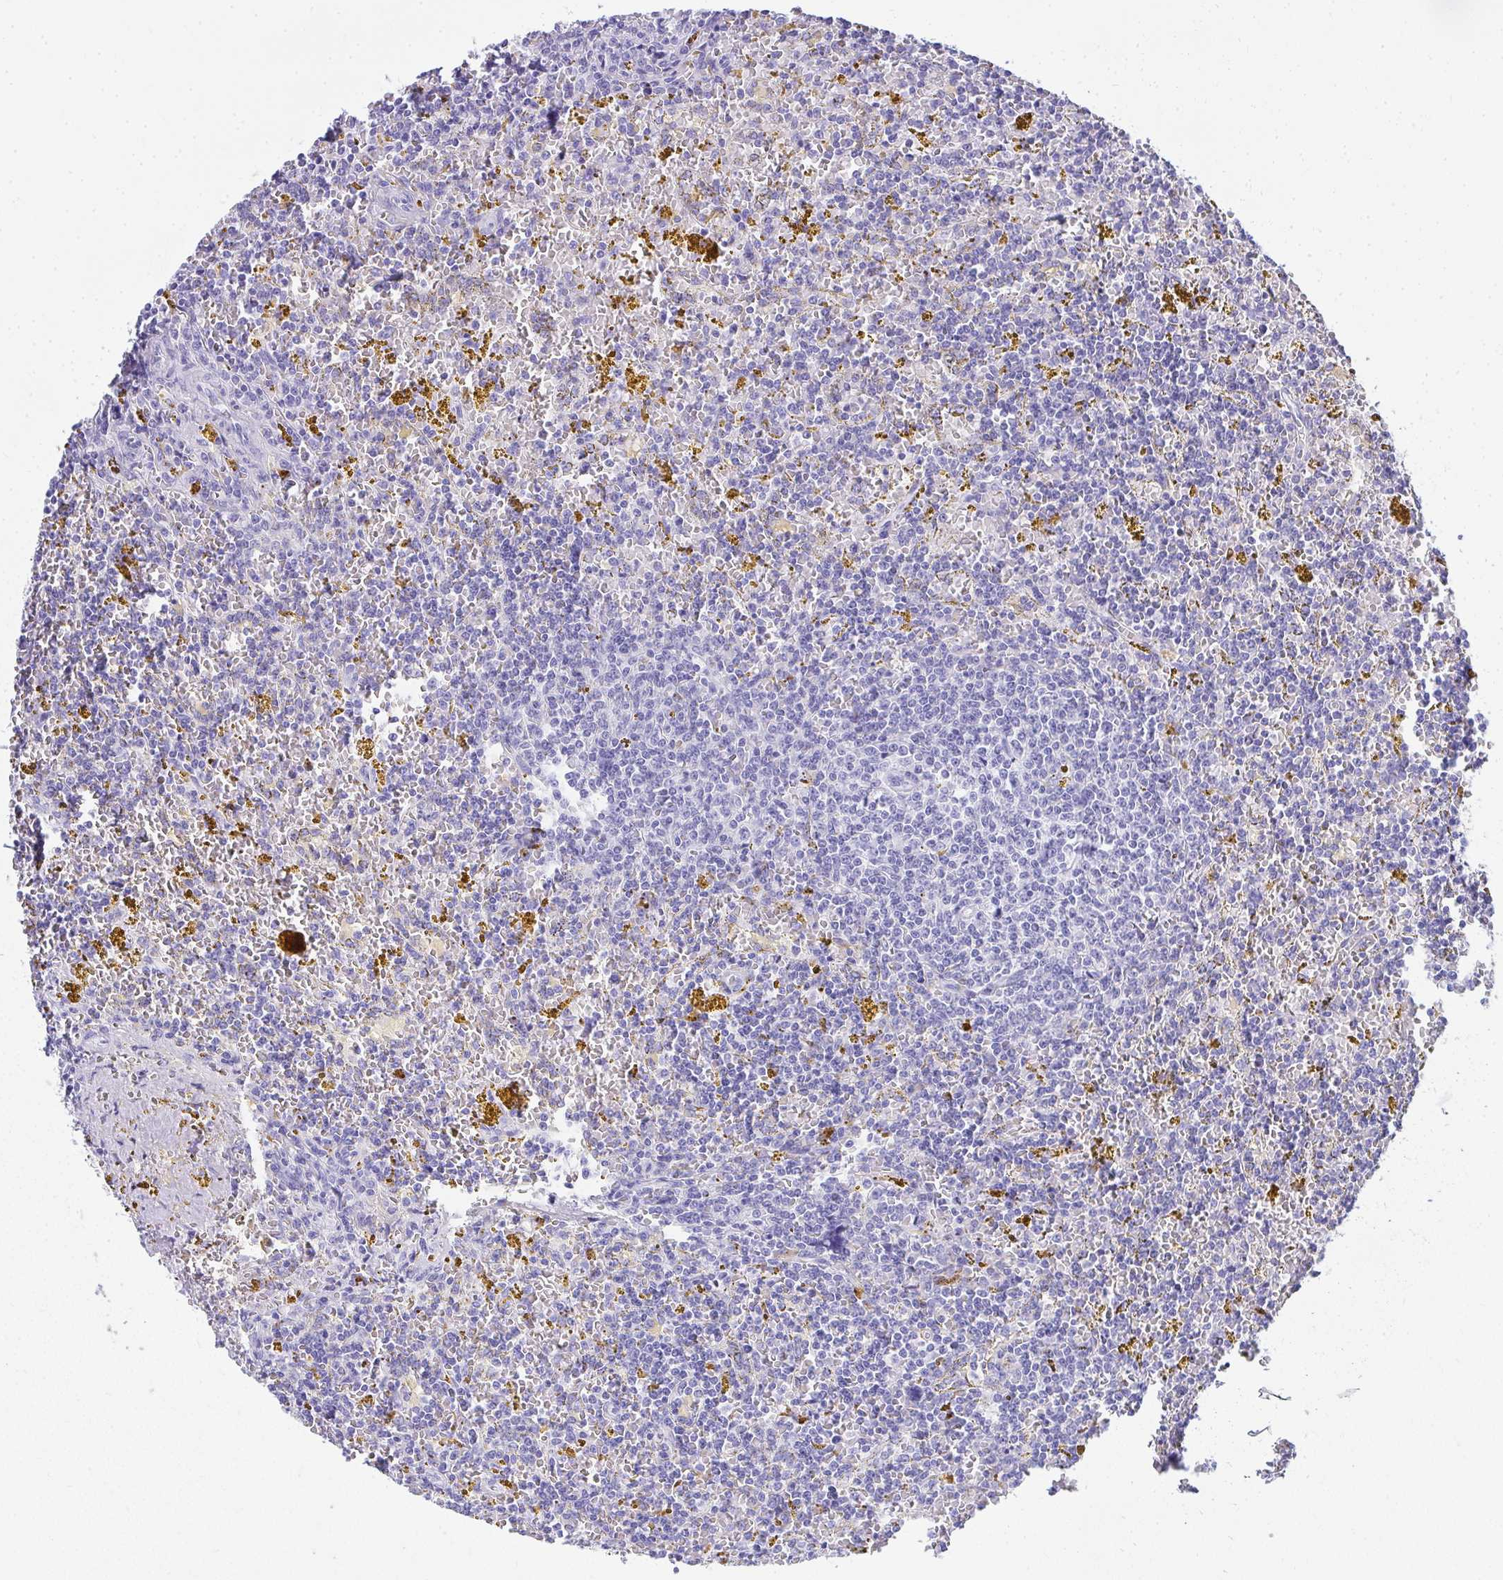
{"staining": {"intensity": "negative", "quantity": "none", "location": "none"}, "tissue": "lymphoma", "cell_type": "Tumor cells", "image_type": "cancer", "snomed": [{"axis": "morphology", "description": "Malignant lymphoma, non-Hodgkin's type, Low grade"}, {"axis": "topography", "description": "Spleen"}, {"axis": "topography", "description": "Lymph node"}], "caption": "This is an immunohistochemistry image of human lymphoma. There is no staining in tumor cells.", "gene": "SEC14L3", "patient": {"sex": "female", "age": 66}}